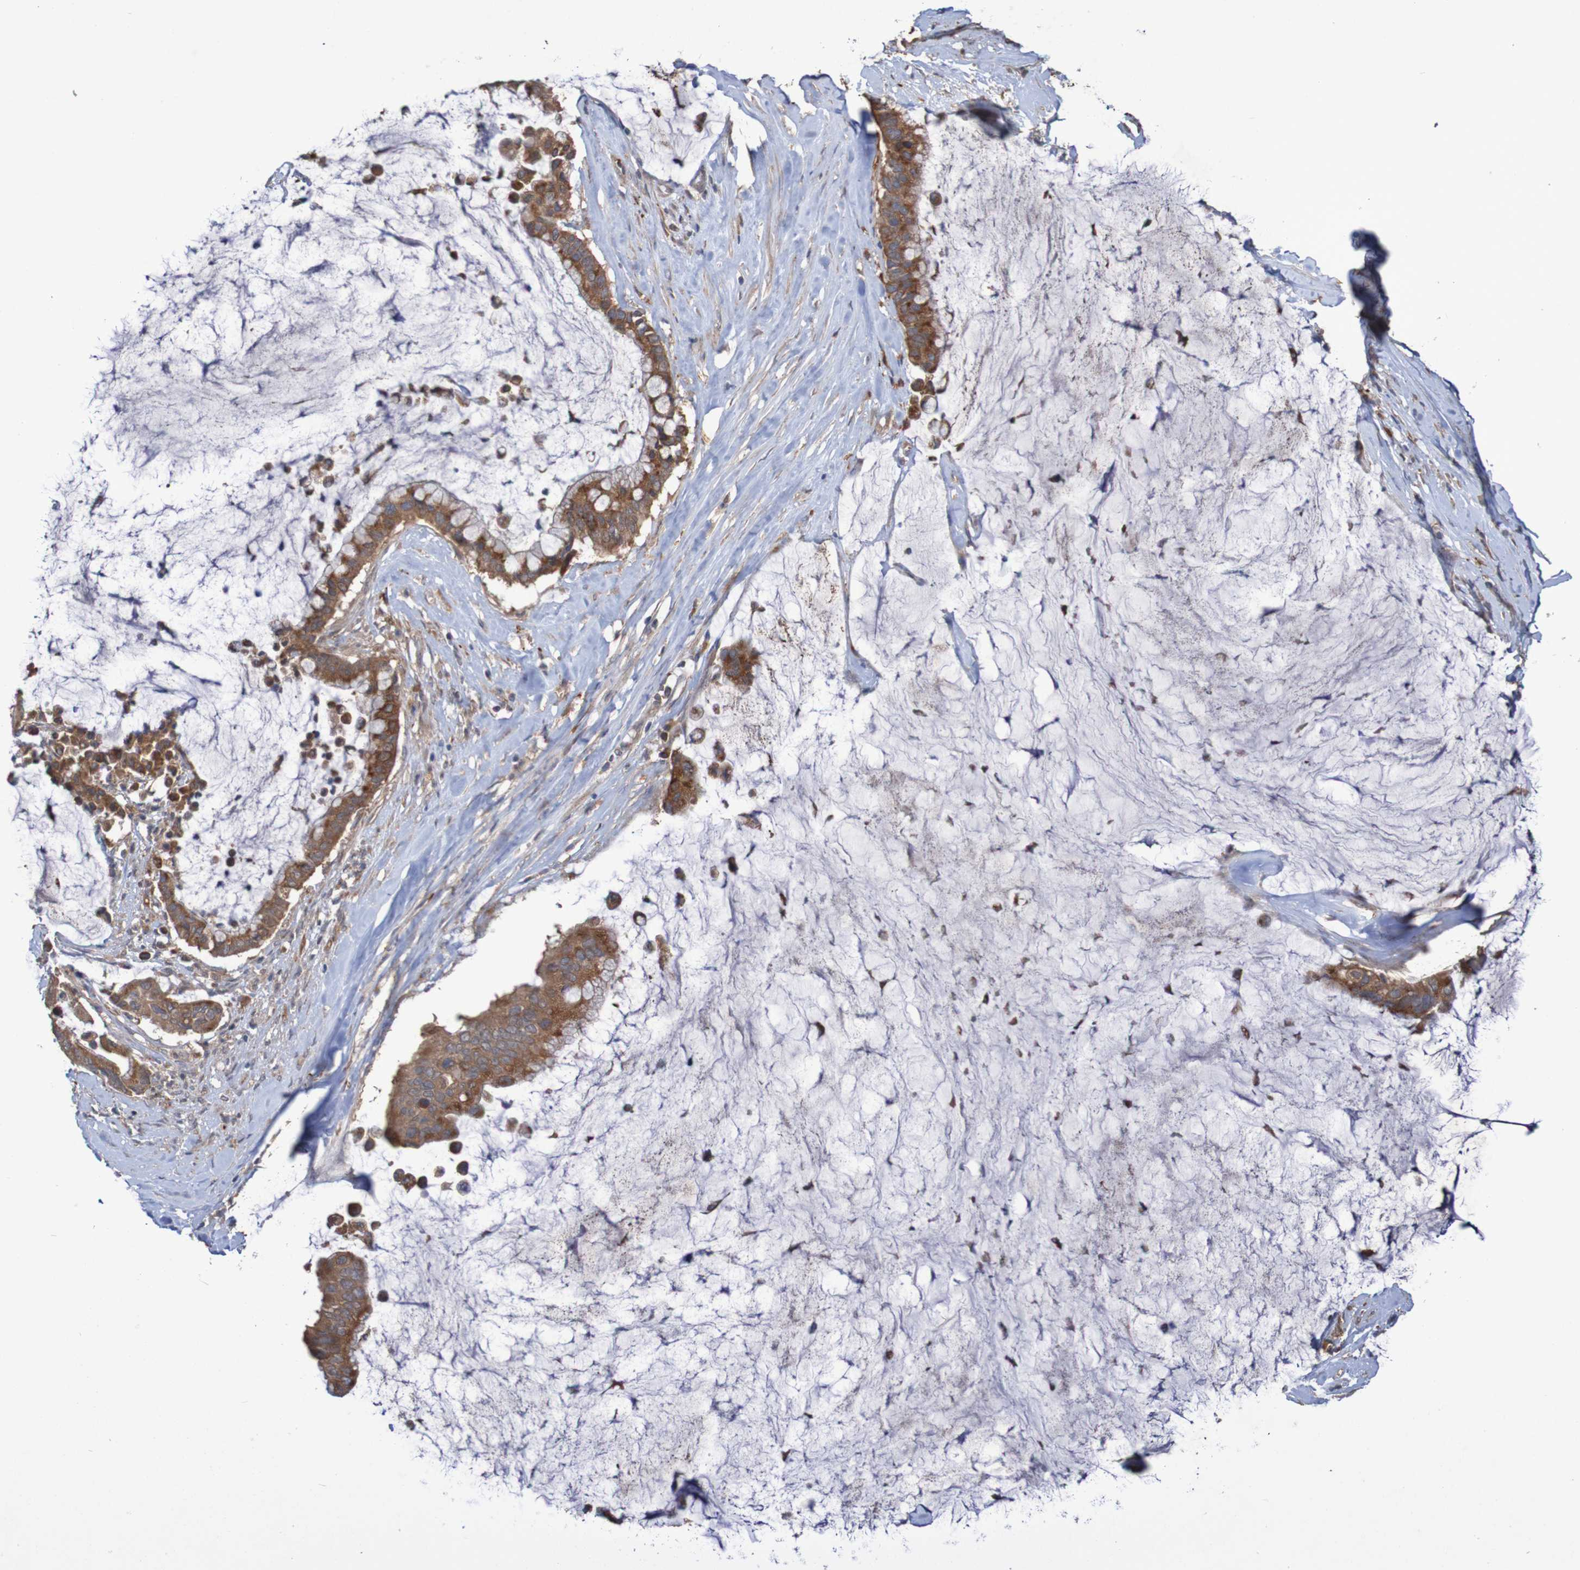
{"staining": {"intensity": "moderate", "quantity": ">75%", "location": "cytoplasmic/membranous"}, "tissue": "pancreatic cancer", "cell_type": "Tumor cells", "image_type": "cancer", "snomed": [{"axis": "morphology", "description": "Adenocarcinoma, NOS"}, {"axis": "topography", "description": "Pancreas"}], "caption": "Moderate cytoplasmic/membranous protein positivity is seen in approximately >75% of tumor cells in pancreatic cancer. Nuclei are stained in blue.", "gene": "PHYH", "patient": {"sex": "male", "age": 41}}